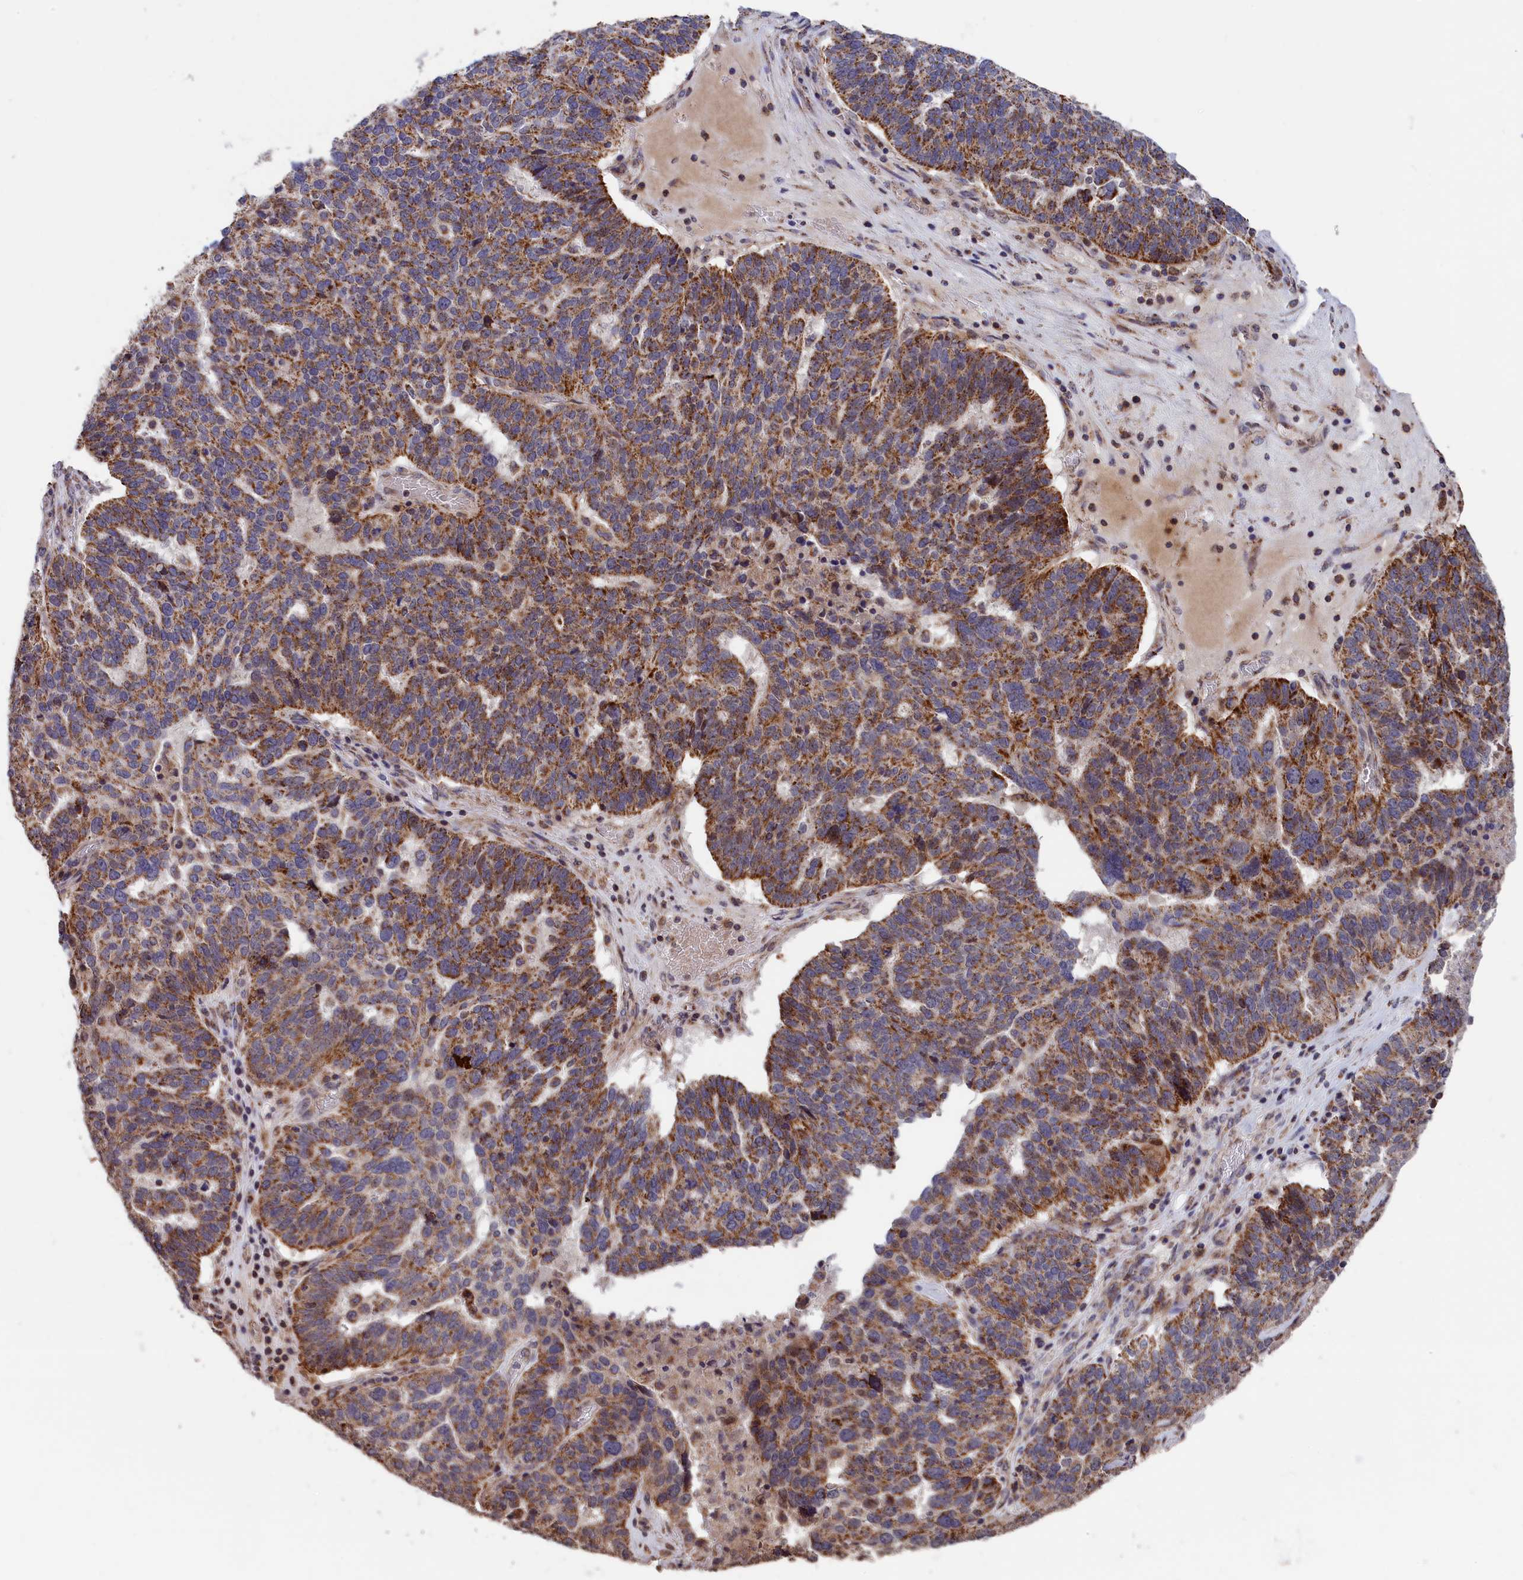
{"staining": {"intensity": "moderate", "quantity": ">75%", "location": "cytoplasmic/membranous"}, "tissue": "ovarian cancer", "cell_type": "Tumor cells", "image_type": "cancer", "snomed": [{"axis": "morphology", "description": "Cystadenocarcinoma, serous, NOS"}, {"axis": "topography", "description": "Ovary"}], "caption": "The image demonstrates a brown stain indicating the presence of a protein in the cytoplasmic/membranous of tumor cells in ovarian cancer.", "gene": "TIMM44", "patient": {"sex": "female", "age": 59}}